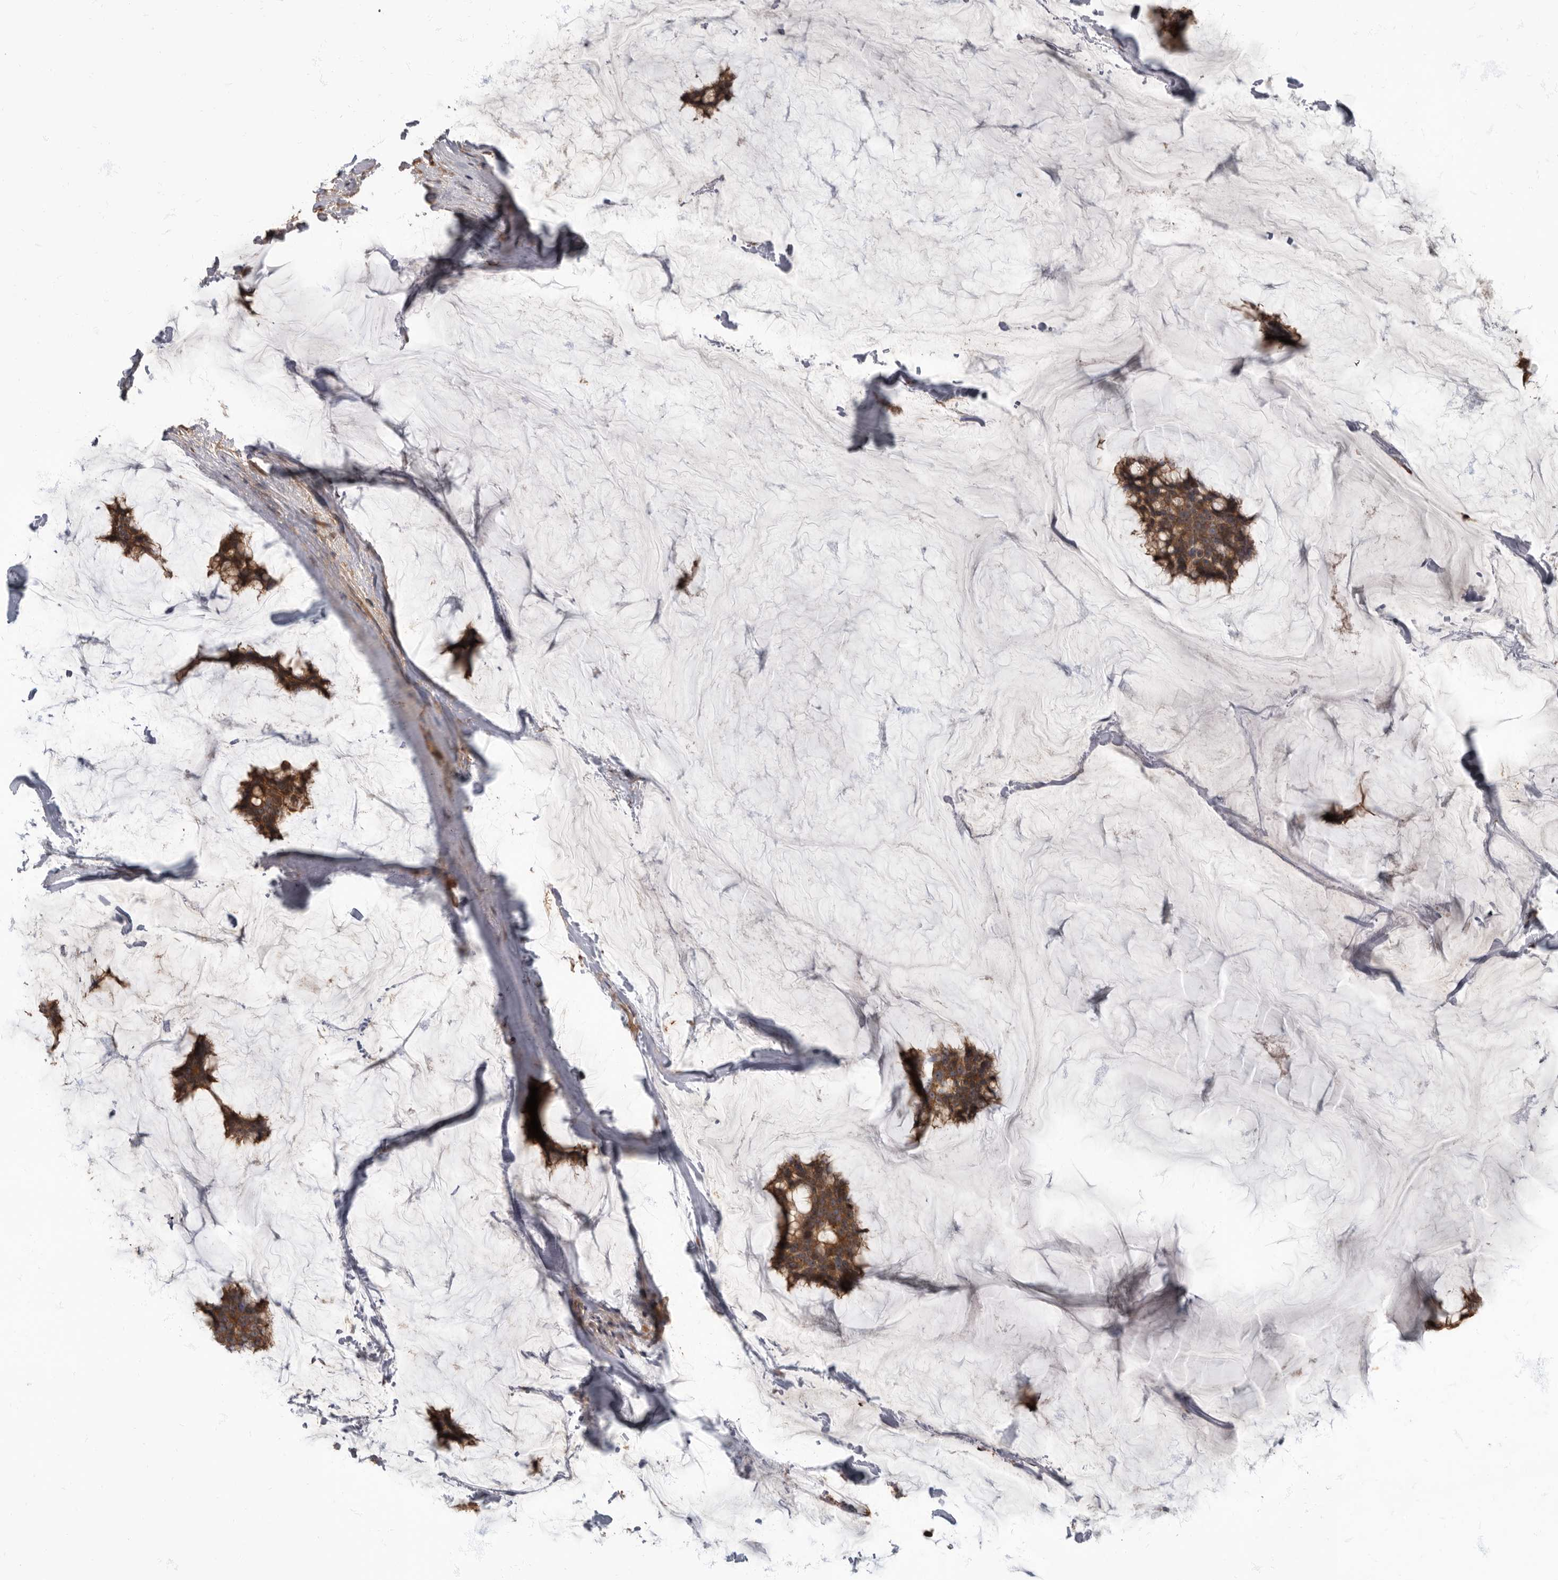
{"staining": {"intensity": "strong", "quantity": ">75%", "location": "cytoplasmic/membranous"}, "tissue": "breast cancer", "cell_type": "Tumor cells", "image_type": "cancer", "snomed": [{"axis": "morphology", "description": "Duct carcinoma"}, {"axis": "topography", "description": "Breast"}], "caption": "Breast cancer tissue demonstrates strong cytoplasmic/membranous staining in about >75% of tumor cells (Brightfield microscopy of DAB IHC at high magnification).", "gene": "DAAM1", "patient": {"sex": "female", "age": 93}}